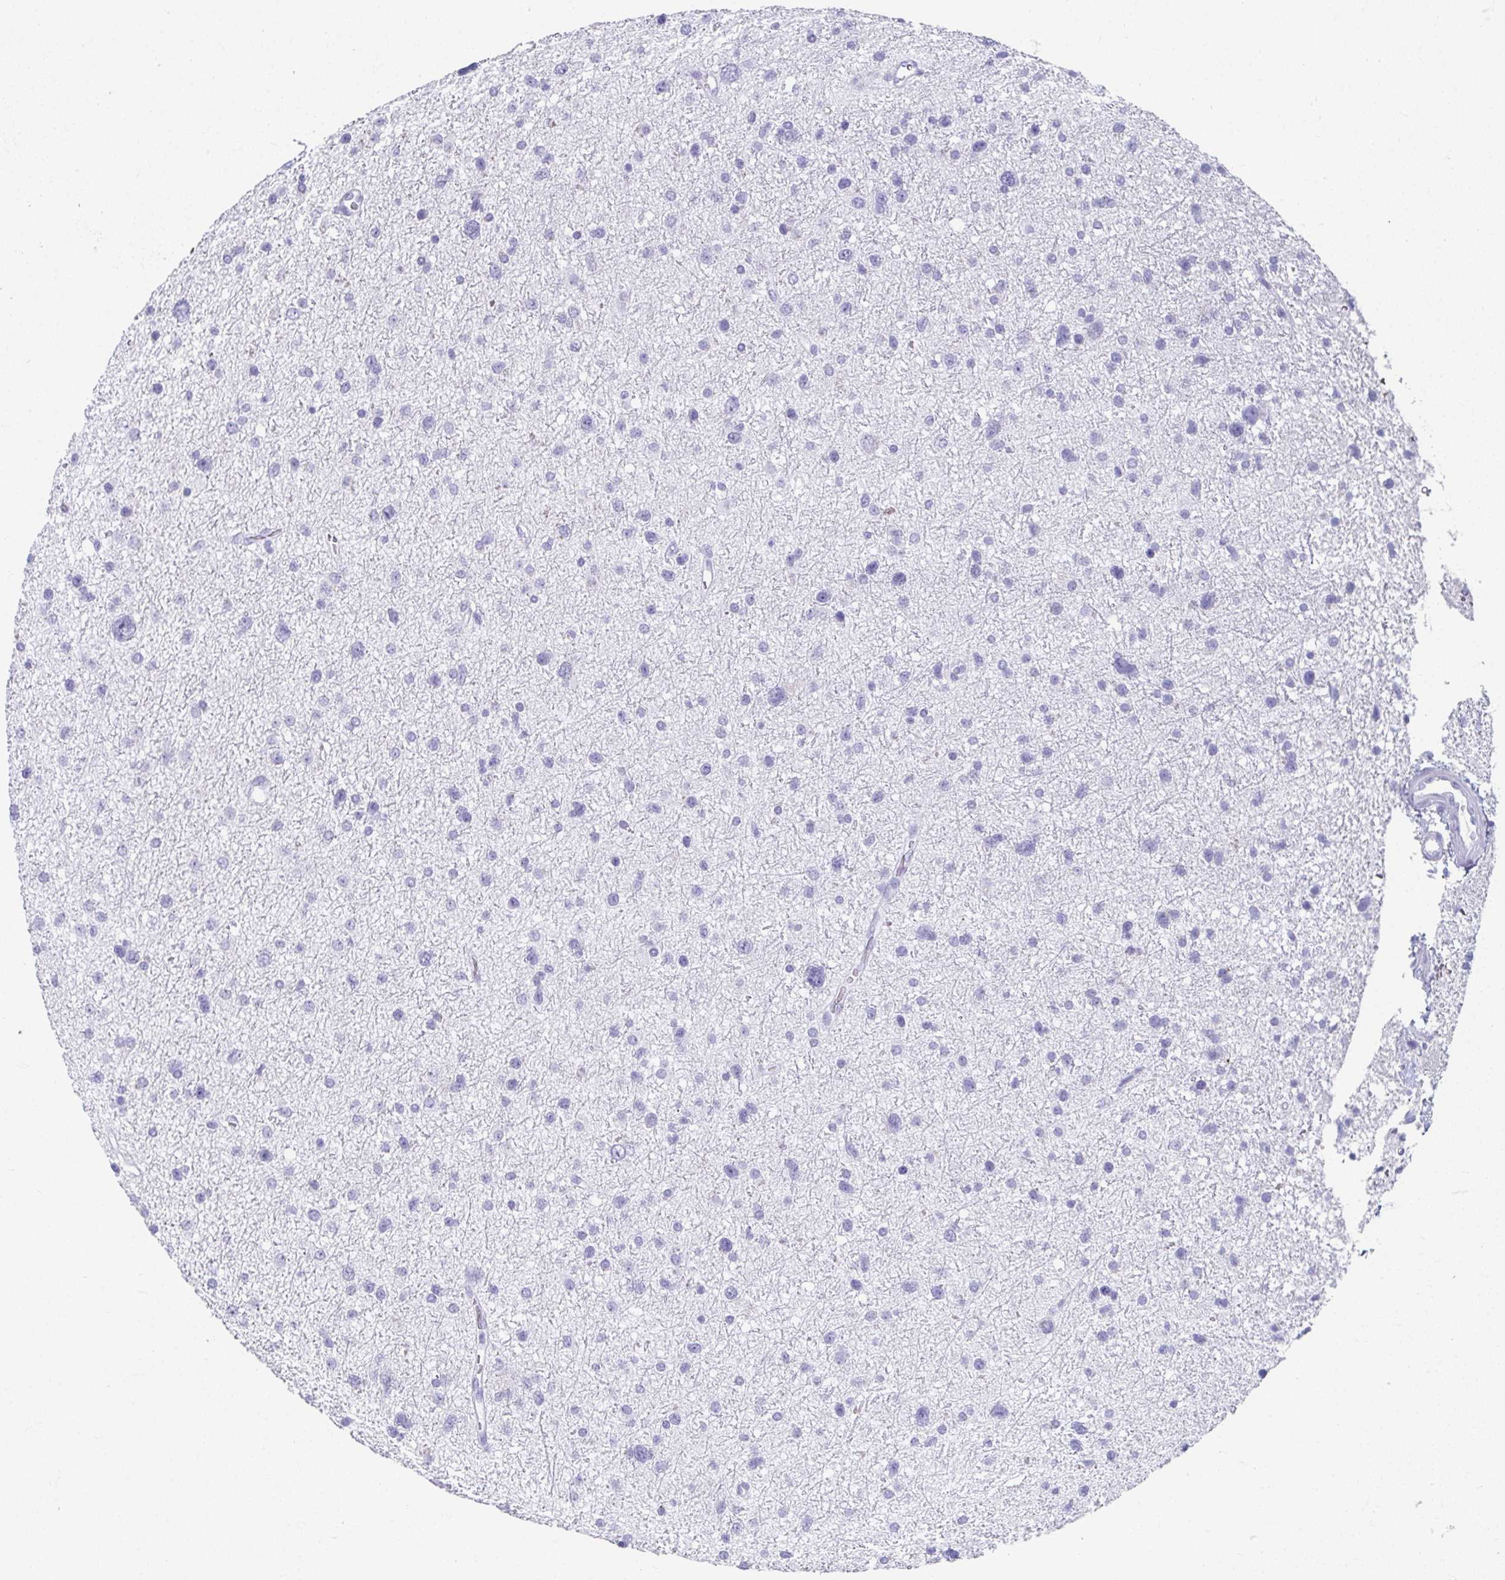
{"staining": {"intensity": "negative", "quantity": "none", "location": "none"}, "tissue": "glioma", "cell_type": "Tumor cells", "image_type": "cancer", "snomed": [{"axis": "morphology", "description": "Glioma, malignant, Low grade"}, {"axis": "topography", "description": "Brain"}], "caption": "A high-resolution photomicrograph shows IHC staining of malignant glioma (low-grade), which shows no significant positivity in tumor cells.", "gene": "GHRL", "patient": {"sex": "female", "age": 55}}